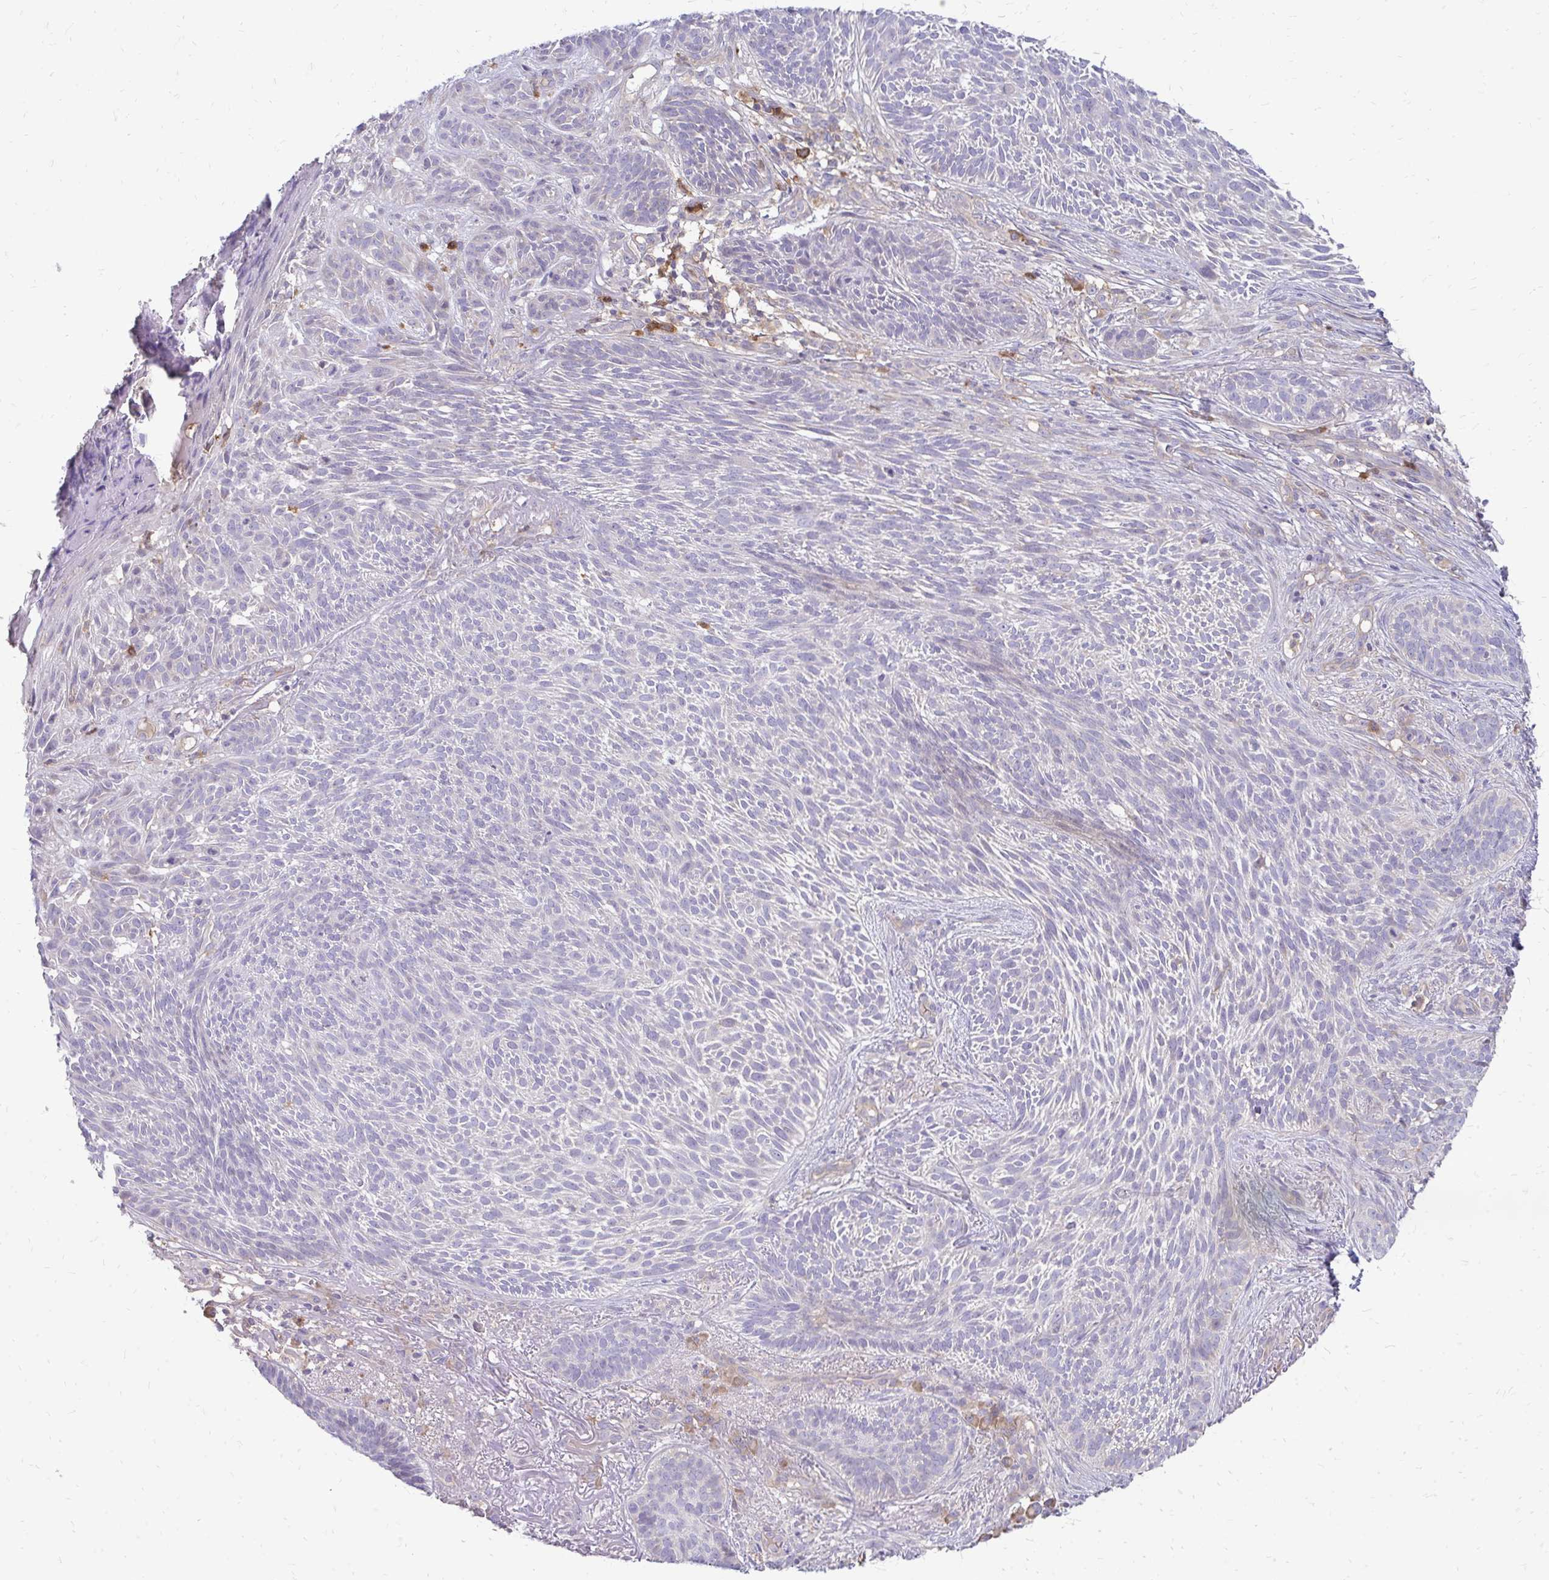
{"staining": {"intensity": "negative", "quantity": "none", "location": "none"}, "tissue": "skin cancer", "cell_type": "Tumor cells", "image_type": "cancer", "snomed": [{"axis": "morphology", "description": "Basal cell carcinoma"}, {"axis": "topography", "description": "Skin"}], "caption": "Immunohistochemical staining of human skin basal cell carcinoma displays no significant expression in tumor cells. The staining is performed using DAB (3,3'-diaminobenzidine) brown chromogen with nuclei counter-stained in using hematoxylin.", "gene": "ASAP1", "patient": {"sex": "female", "age": 78}}